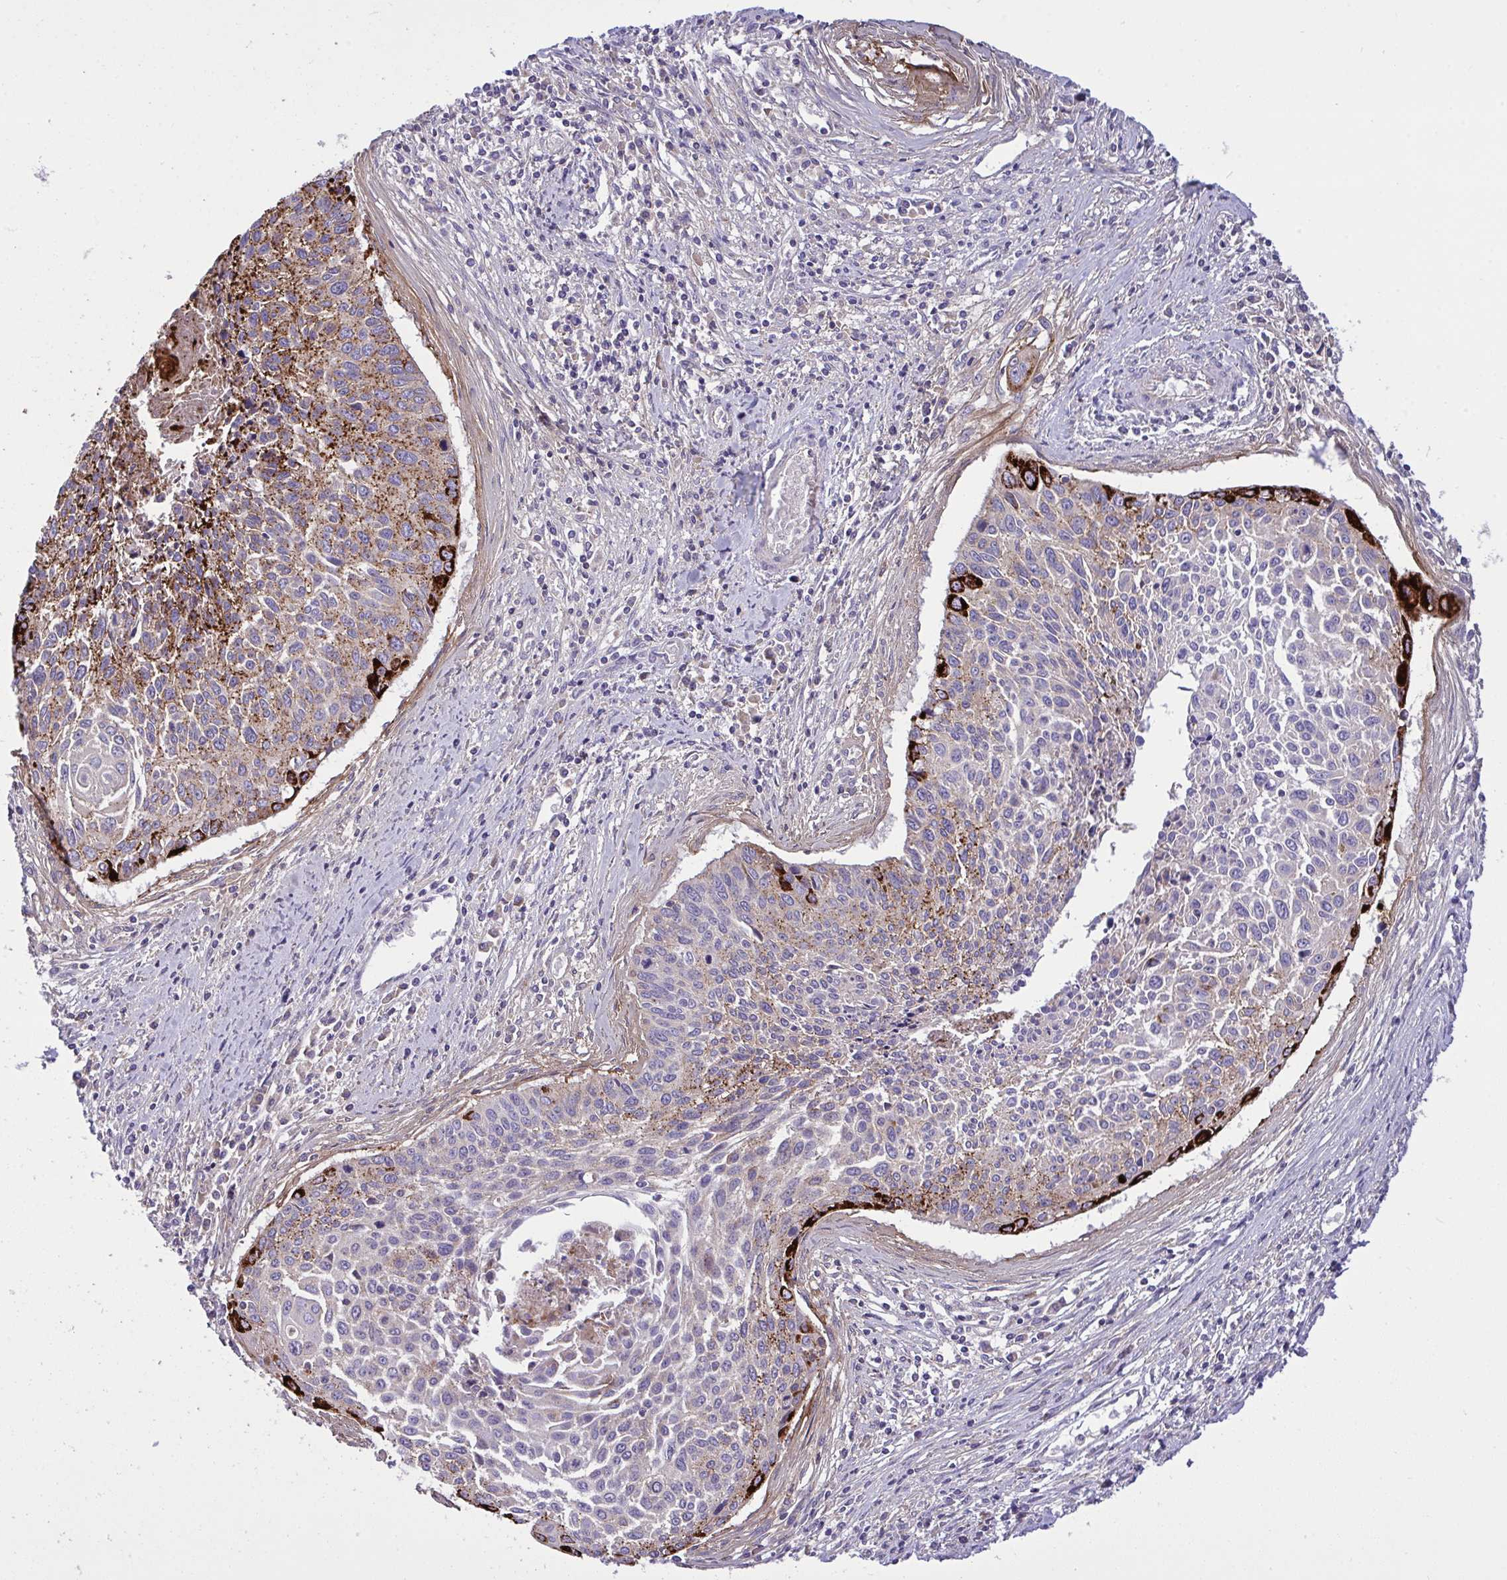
{"staining": {"intensity": "strong", "quantity": "<25%", "location": "cytoplasmic/membranous"}, "tissue": "cervical cancer", "cell_type": "Tumor cells", "image_type": "cancer", "snomed": [{"axis": "morphology", "description": "Squamous cell carcinoma, NOS"}, {"axis": "topography", "description": "Cervix"}], "caption": "Human cervical cancer stained with a protein marker demonstrates strong staining in tumor cells.", "gene": "GRB14", "patient": {"sex": "female", "age": 55}}